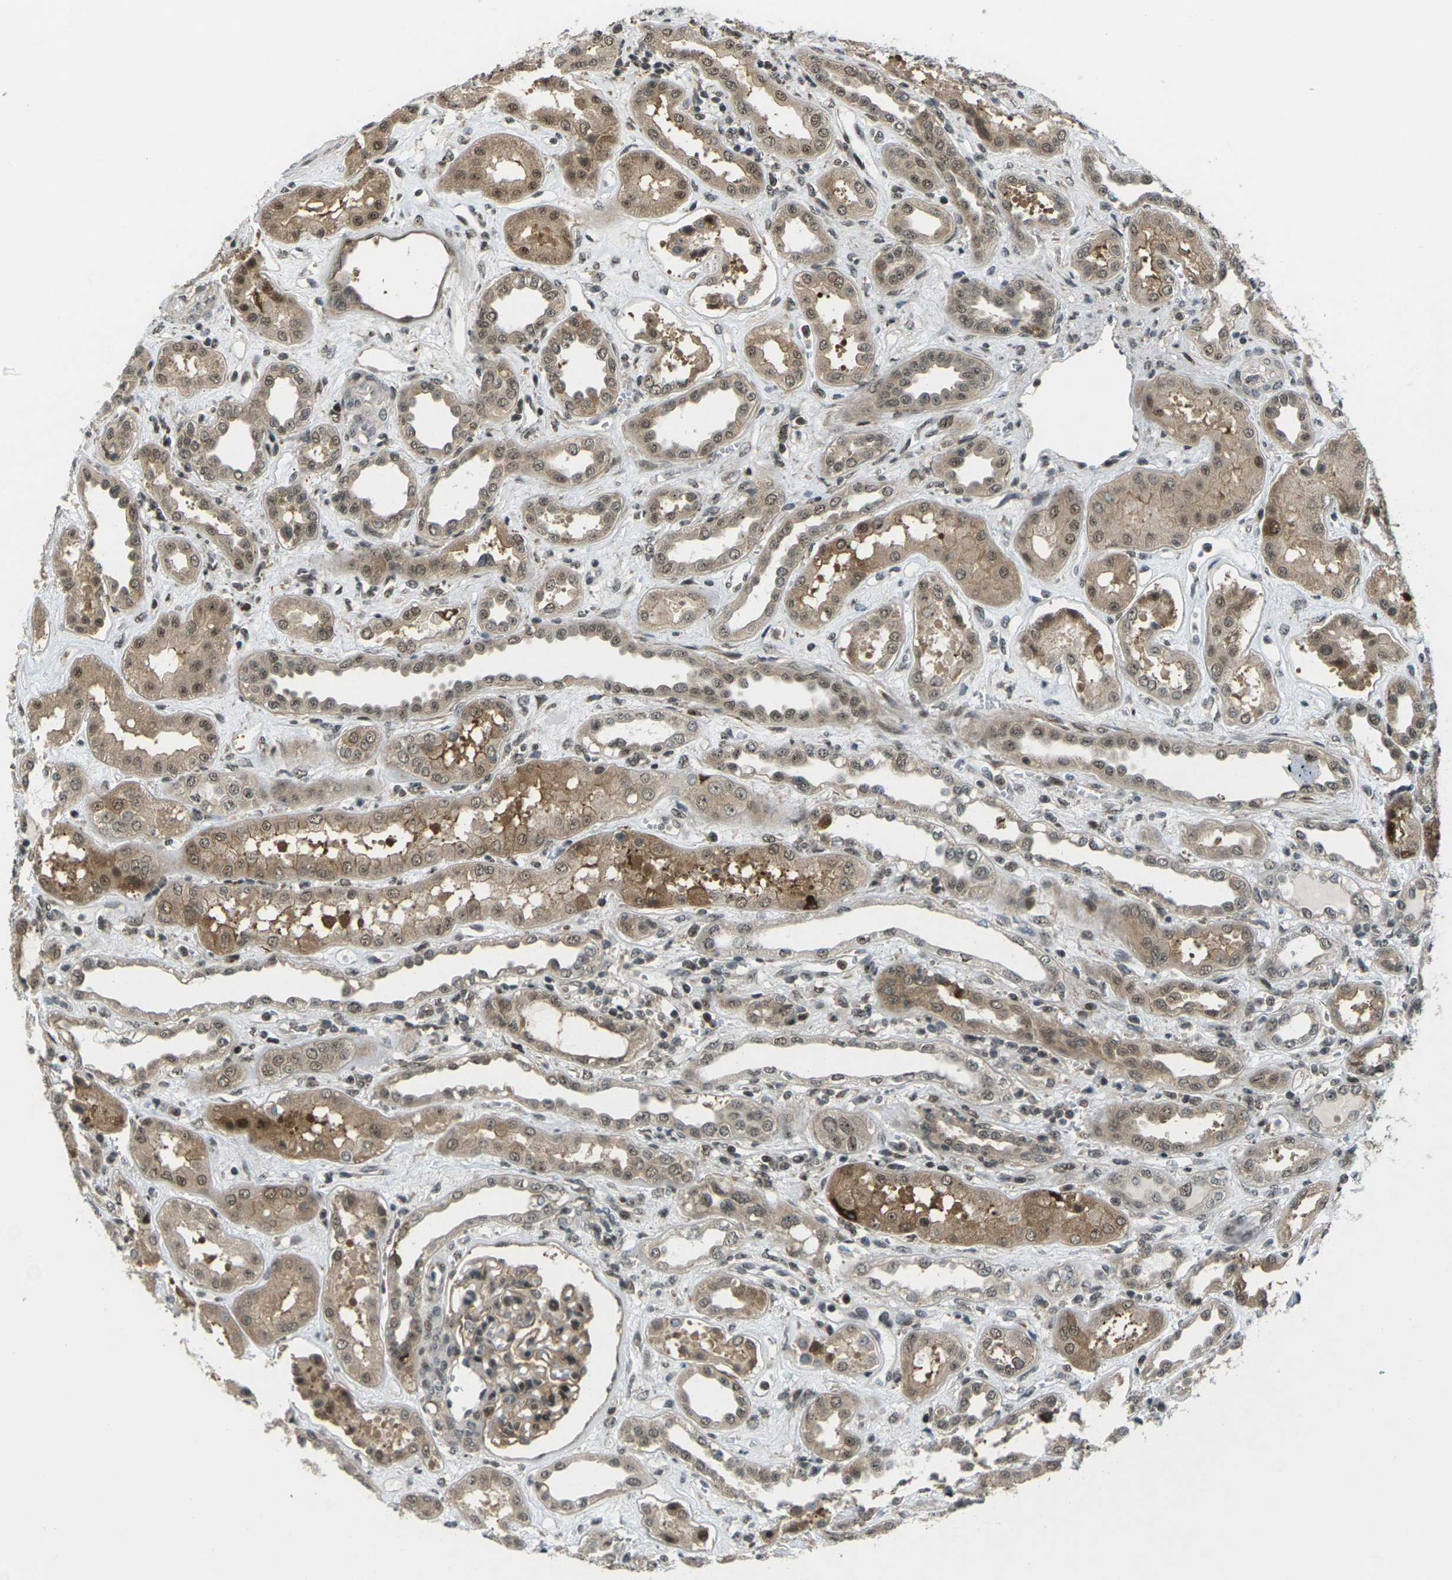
{"staining": {"intensity": "moderate", "quantity": ">75%", "location": "cytoplasmic/membranous"}, "tissue": "kidney", "cell_type": "Cells in glomeruli", "image_type": "normal", "snomed": [{"axis": "morphology", "description": "Normal tissue, NOS"}, {"axis": "topography", "description": "Kidney"}], "caption": "The micrograph exhibits immunohistochemical staining of normal kidney. There is moderate cytoplasmic/membranous positivity is appreciated in approximately >75% of cells in glomeruli. (Brightfield microscopy of DAB IHC at high magnification).", "gene": "UBE2S", "patient": {"sex": "male", "age": 59}}